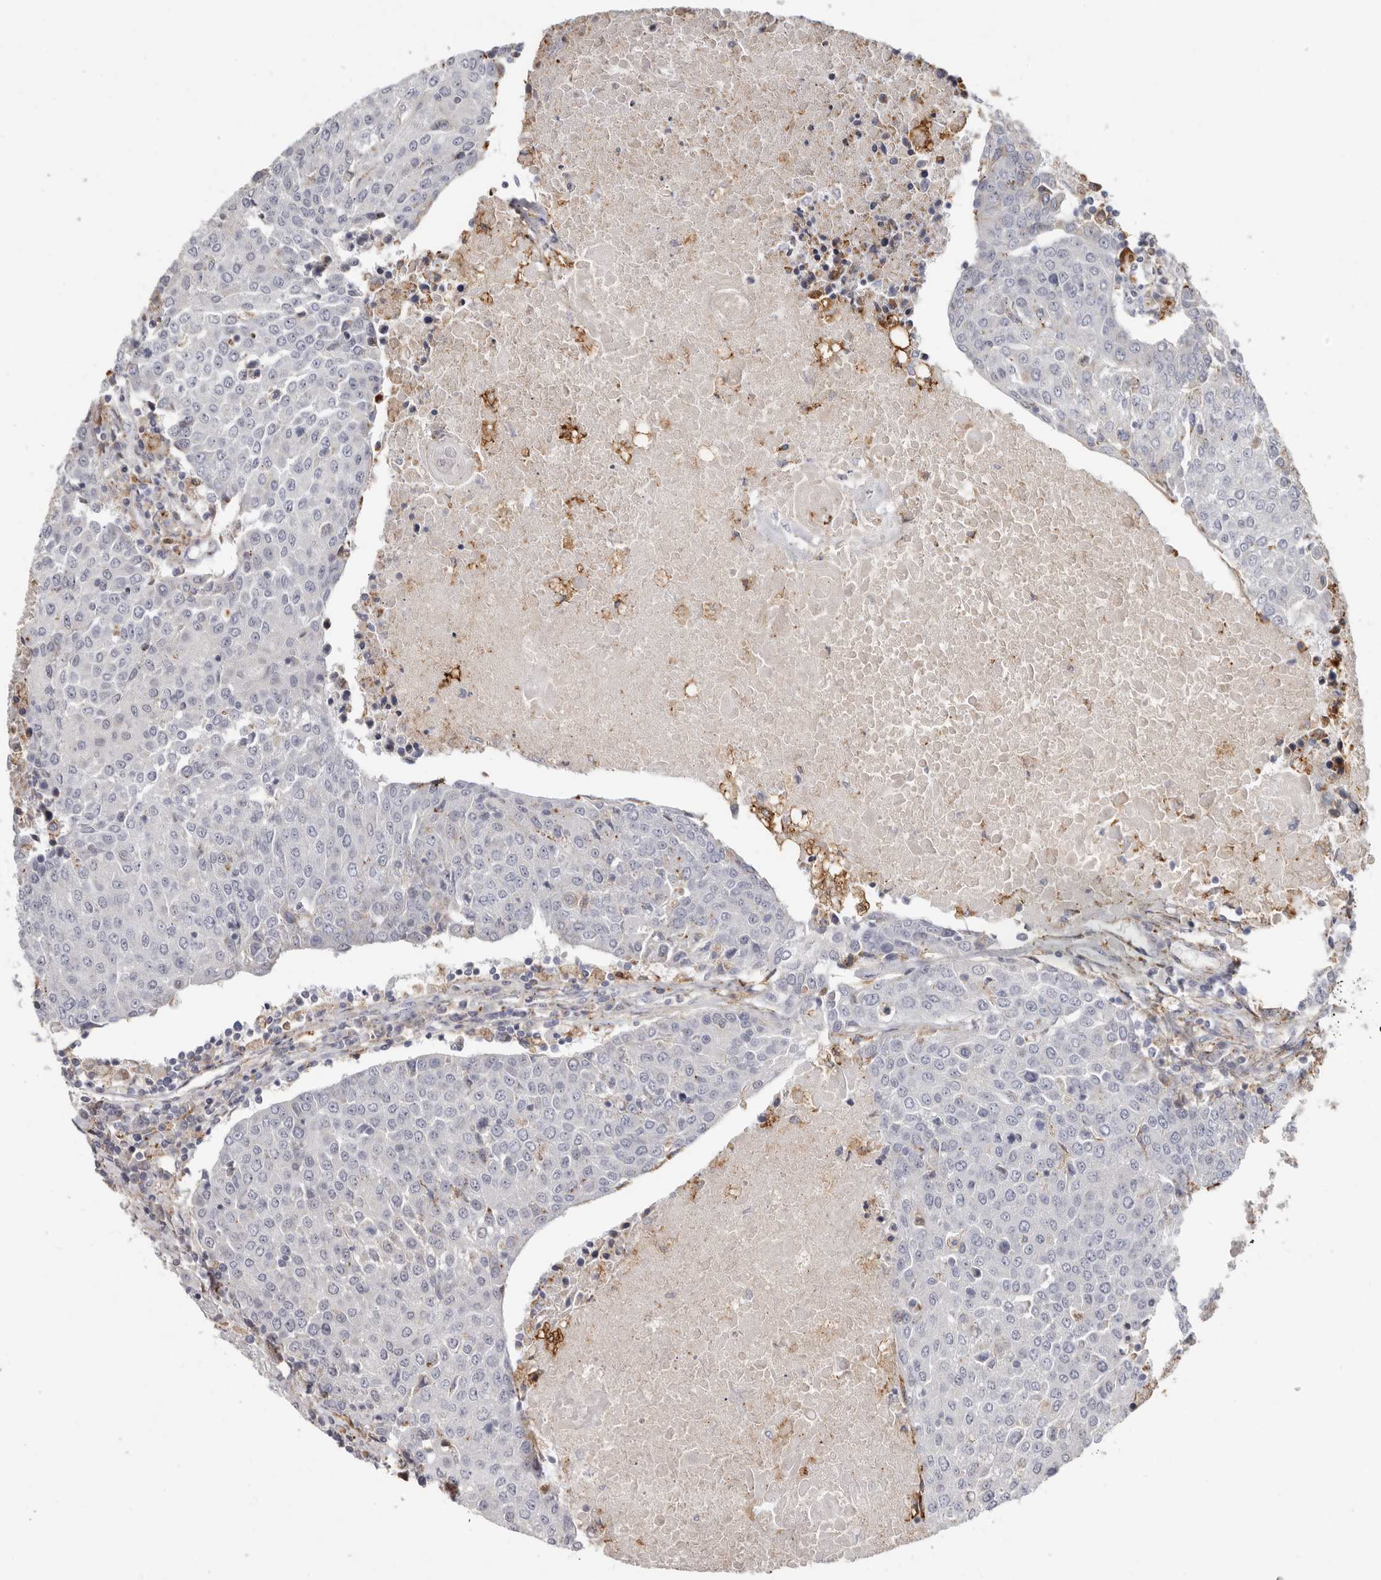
{"staining": {"intensity": "negative", "quantity": "none", "location": "none"}, "tissue": "urothelial cancer", "cell_type": "Tumor cells", "image_type": "cancer", "snomed": [{"axis": "morphology", "description": "Urothelial carcinoma, High grade"}, {"axis": "topography", "description": "Urinary bladder"}], "caption": "Immunohistochemistry (IHC) micrograph of urothelial cancer stained for a protein (brown), which shows no positivity in tumor cells.", "gene": "KIF26B", "patient": {"sex": "female", "age": 85}}